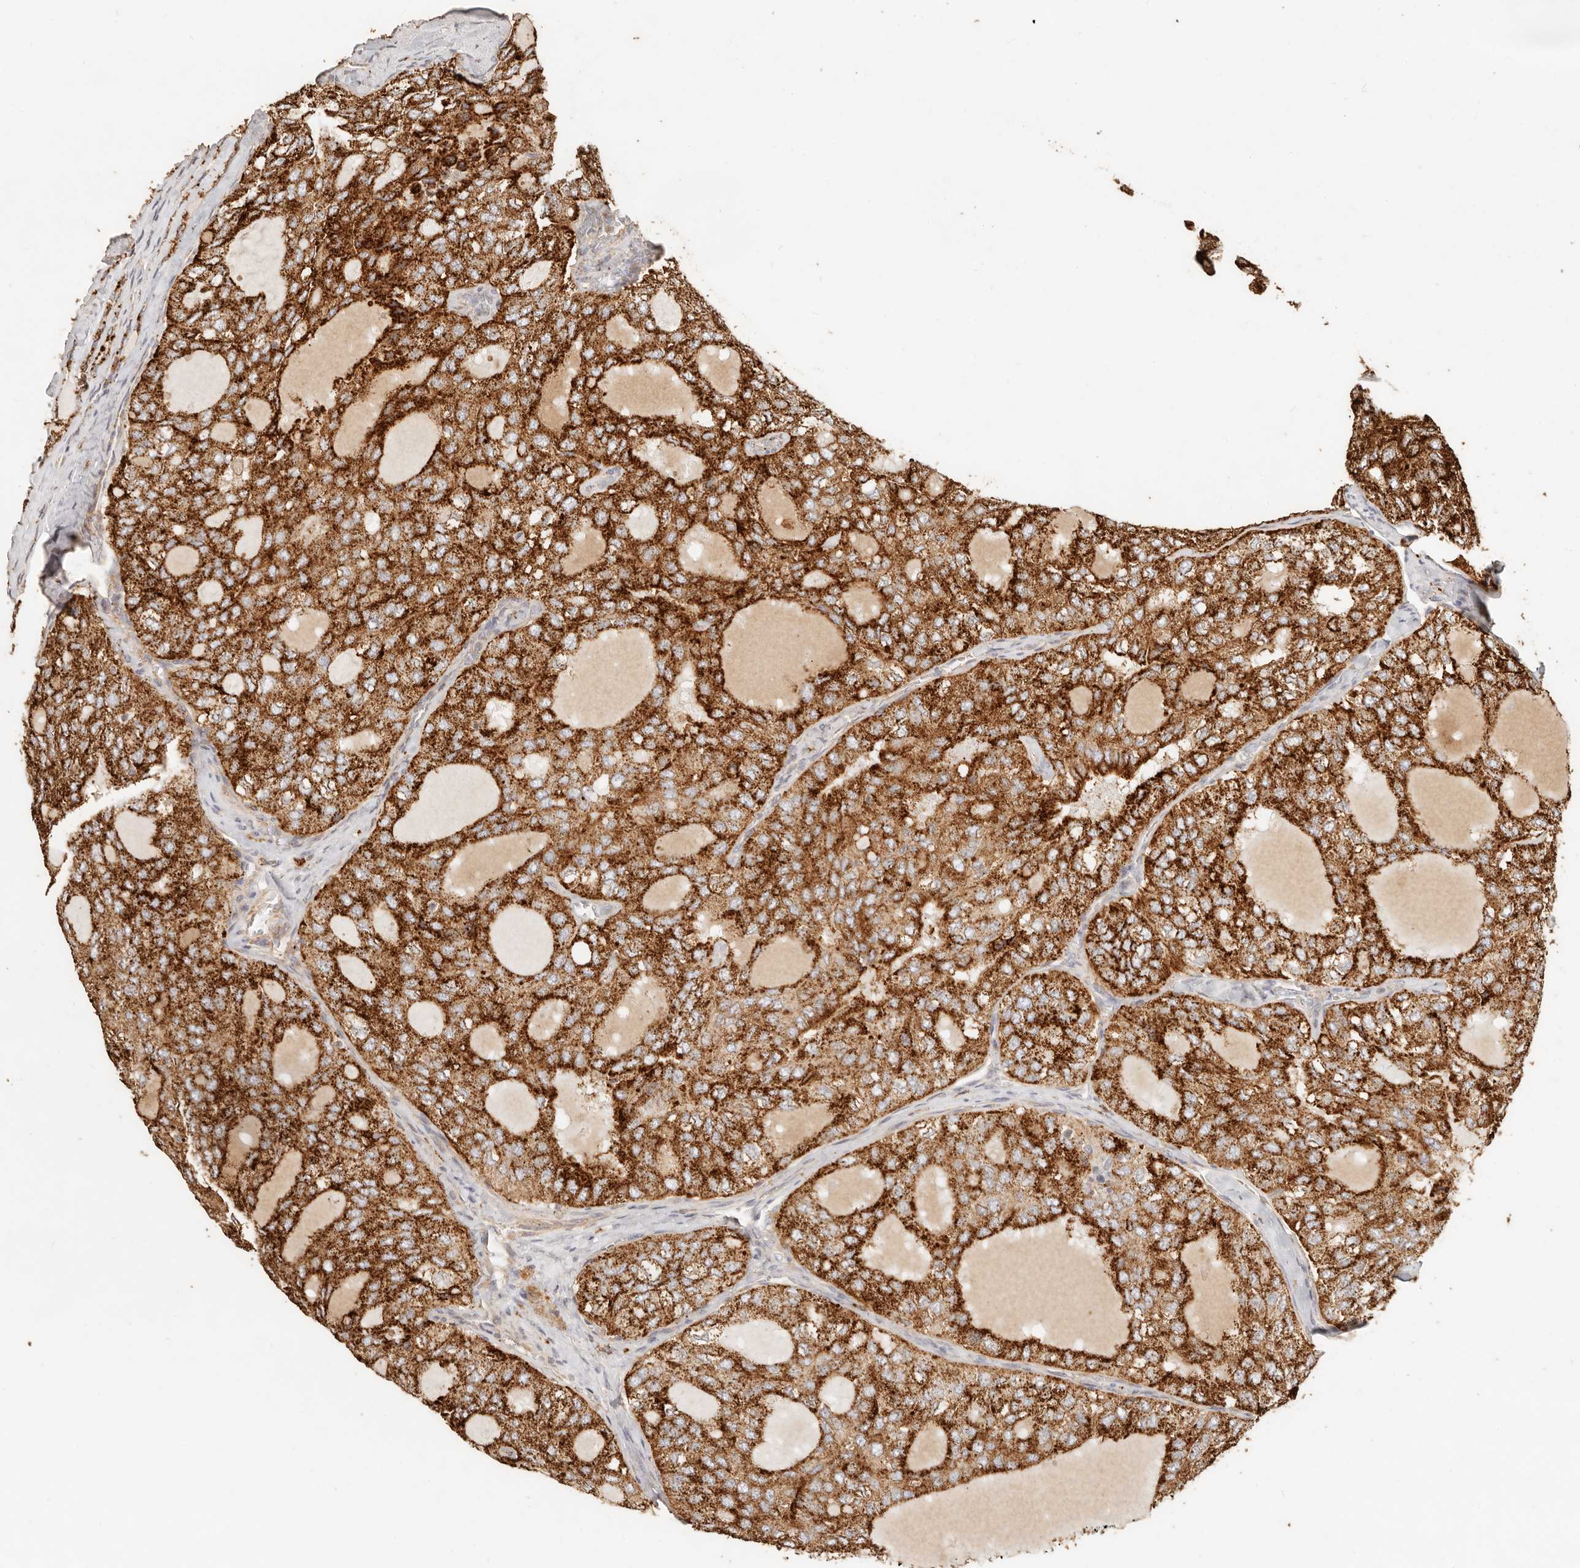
{"staining": {"intensity": "strong", "quantity": ">75%", "location": "cytoplasmic/membranous"}, "tissue": "thyroid cancer", "cell_type": "Tumor cells", "image_type": "cancer", "snomed": [{"axis": "morphology", "description": "Follicular adenoma carcinoma, NOS"}, {"axis": "topography", "description": "Thyroid gland"}], "caption": "Thyroid cancer stained with DAB (3,3'-diaminobenzidine) IHC displays high levels of strong cytoplasmic/membranous staining in about >75% of tumor cells. (Brightfield microscopy of DAB IHC at high magnification).", "gene": "PTPN22", "patient": {"sex": "male", "age": 75}}